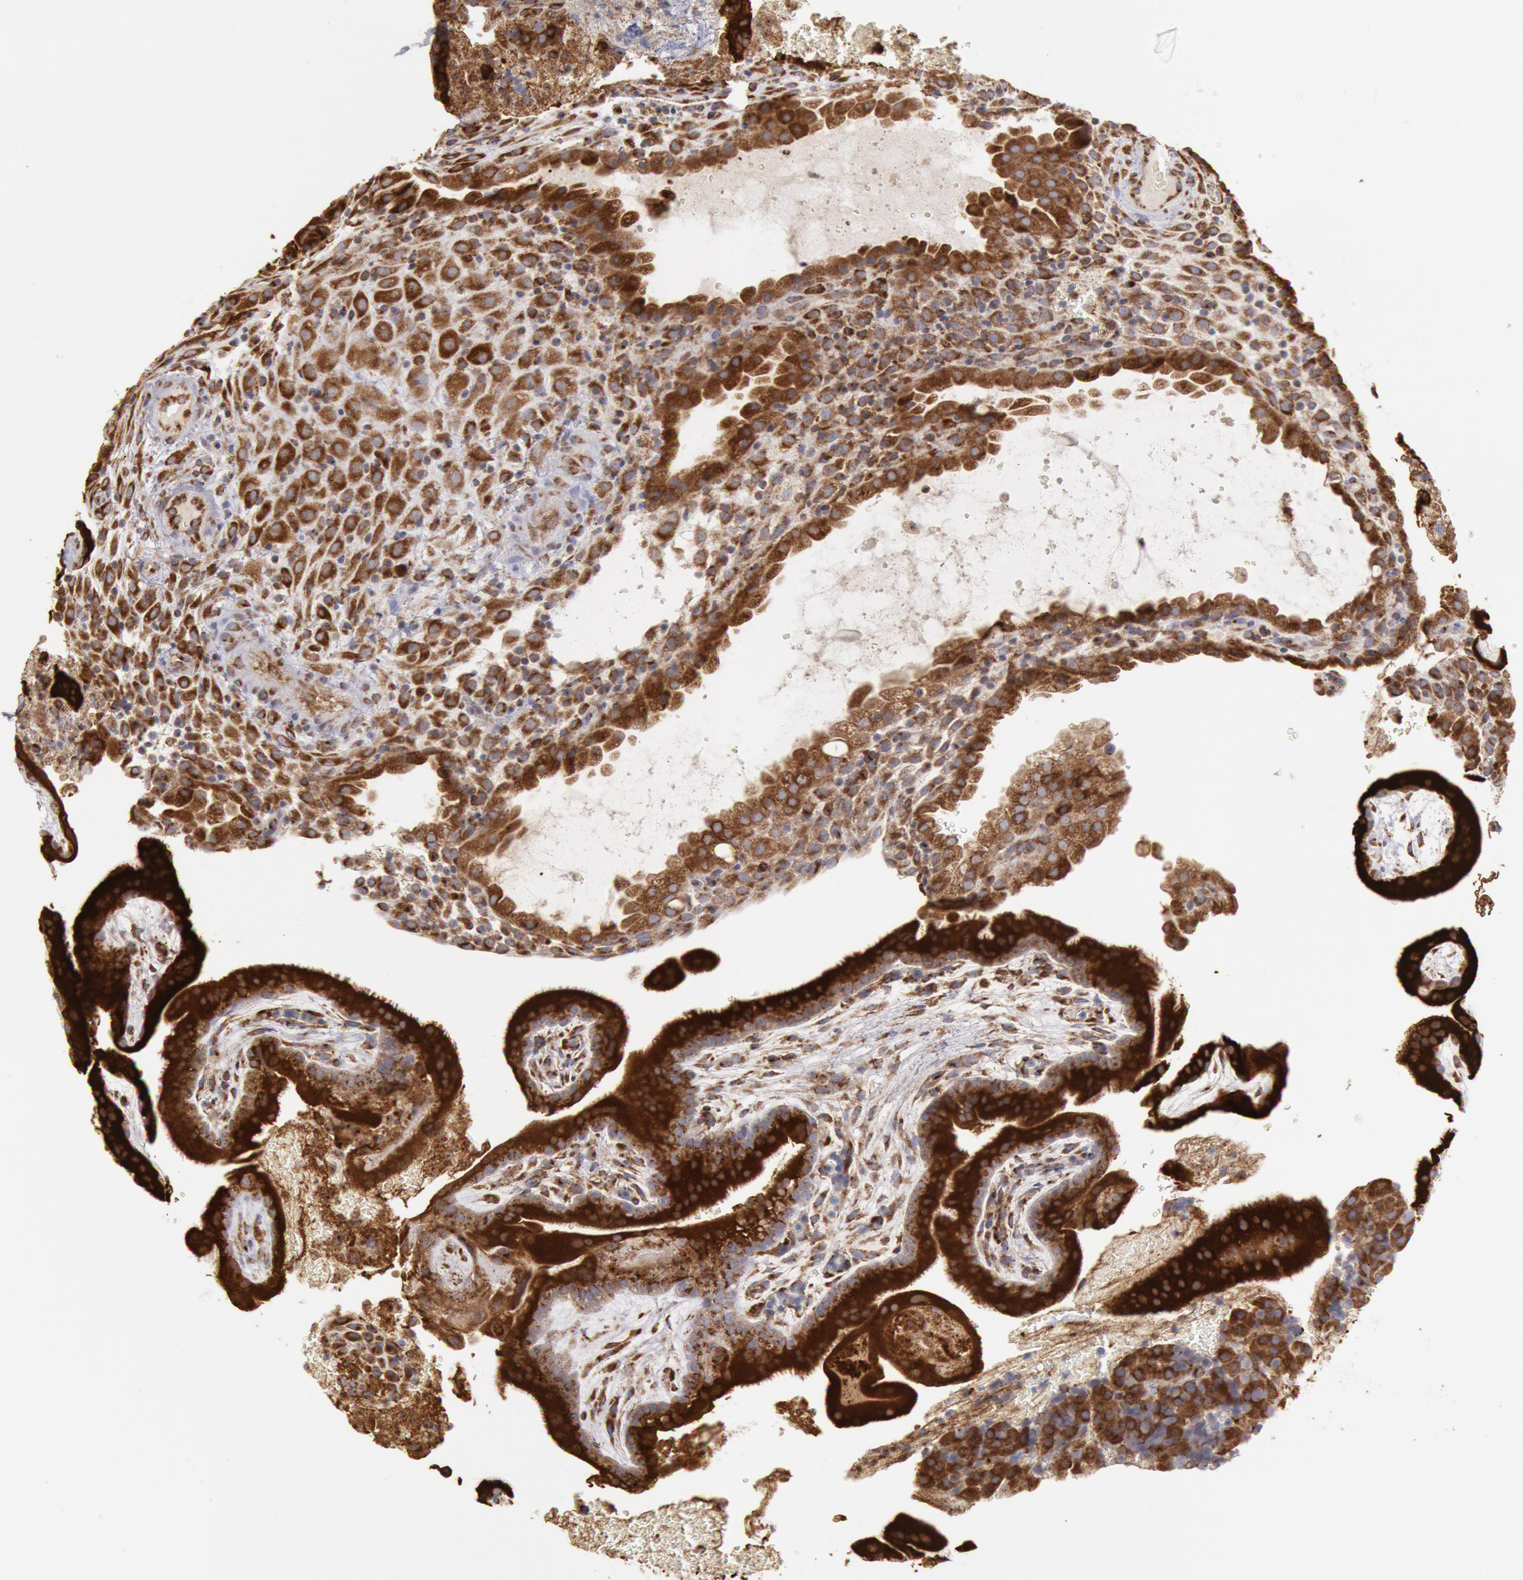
{"staining": {"intensity": "strong", "quantity": ">75%", "location": "cytoplasmic/membranous"}, "tissue": "placenta", "cell_type": "Decidual cells", "image_type": "normal", "snomed": [{"axis": "morphology", "description": "Normal tissue, NOS"}, {"axis": "topography", "description": "Placenta"}], "caption": "Placenta stained with immunohistochemistry (IHC) displays strong cytoplasmic/membranous staining in approximately >75% of decidual cells. The protein of interest is shown in brown color, while the nuclei are stained blue.", "gene": "ERP44", "patient": {"sex": "female", "age": 19}}